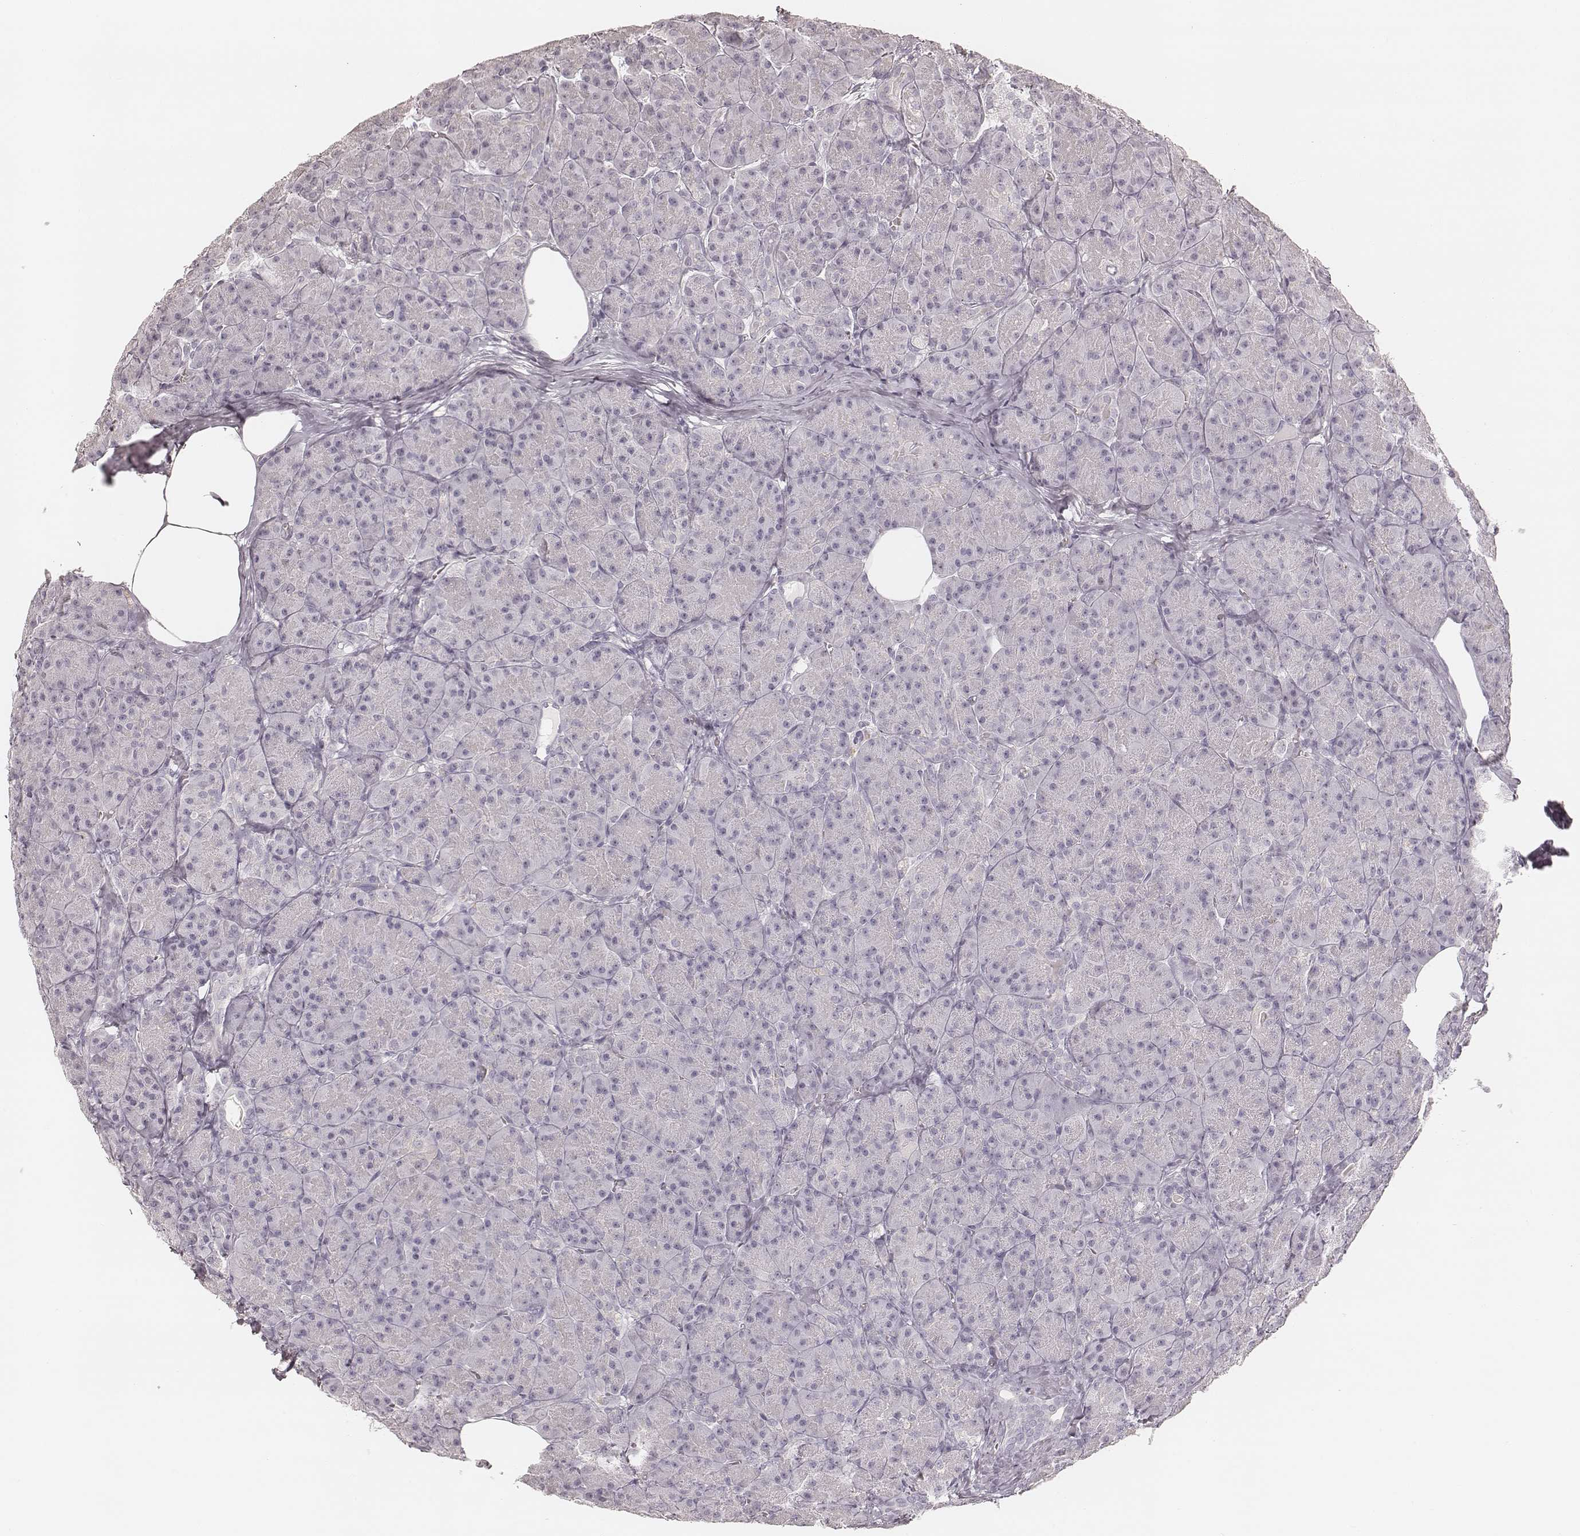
{"staining": {"intensity": "negative", "quantity": "none", "location": "none"}, "tissue": "pancreas", "cell_type": "Exocrine glandular cells", "image_type": "normal", "snomed": [{"axis": "morphology", "description": "Normal tissue, NOS"}, {"axis": "topography", "description": "Pancreas"}], "caption": "Exocrine glandular cells show no significant staining in unremarkable pancreas. (Brightfield microscopy of DAB immunohistochemistry at high magnification).", "gene": "TEX37", "patient": {"sex": "male", "age": 57}}